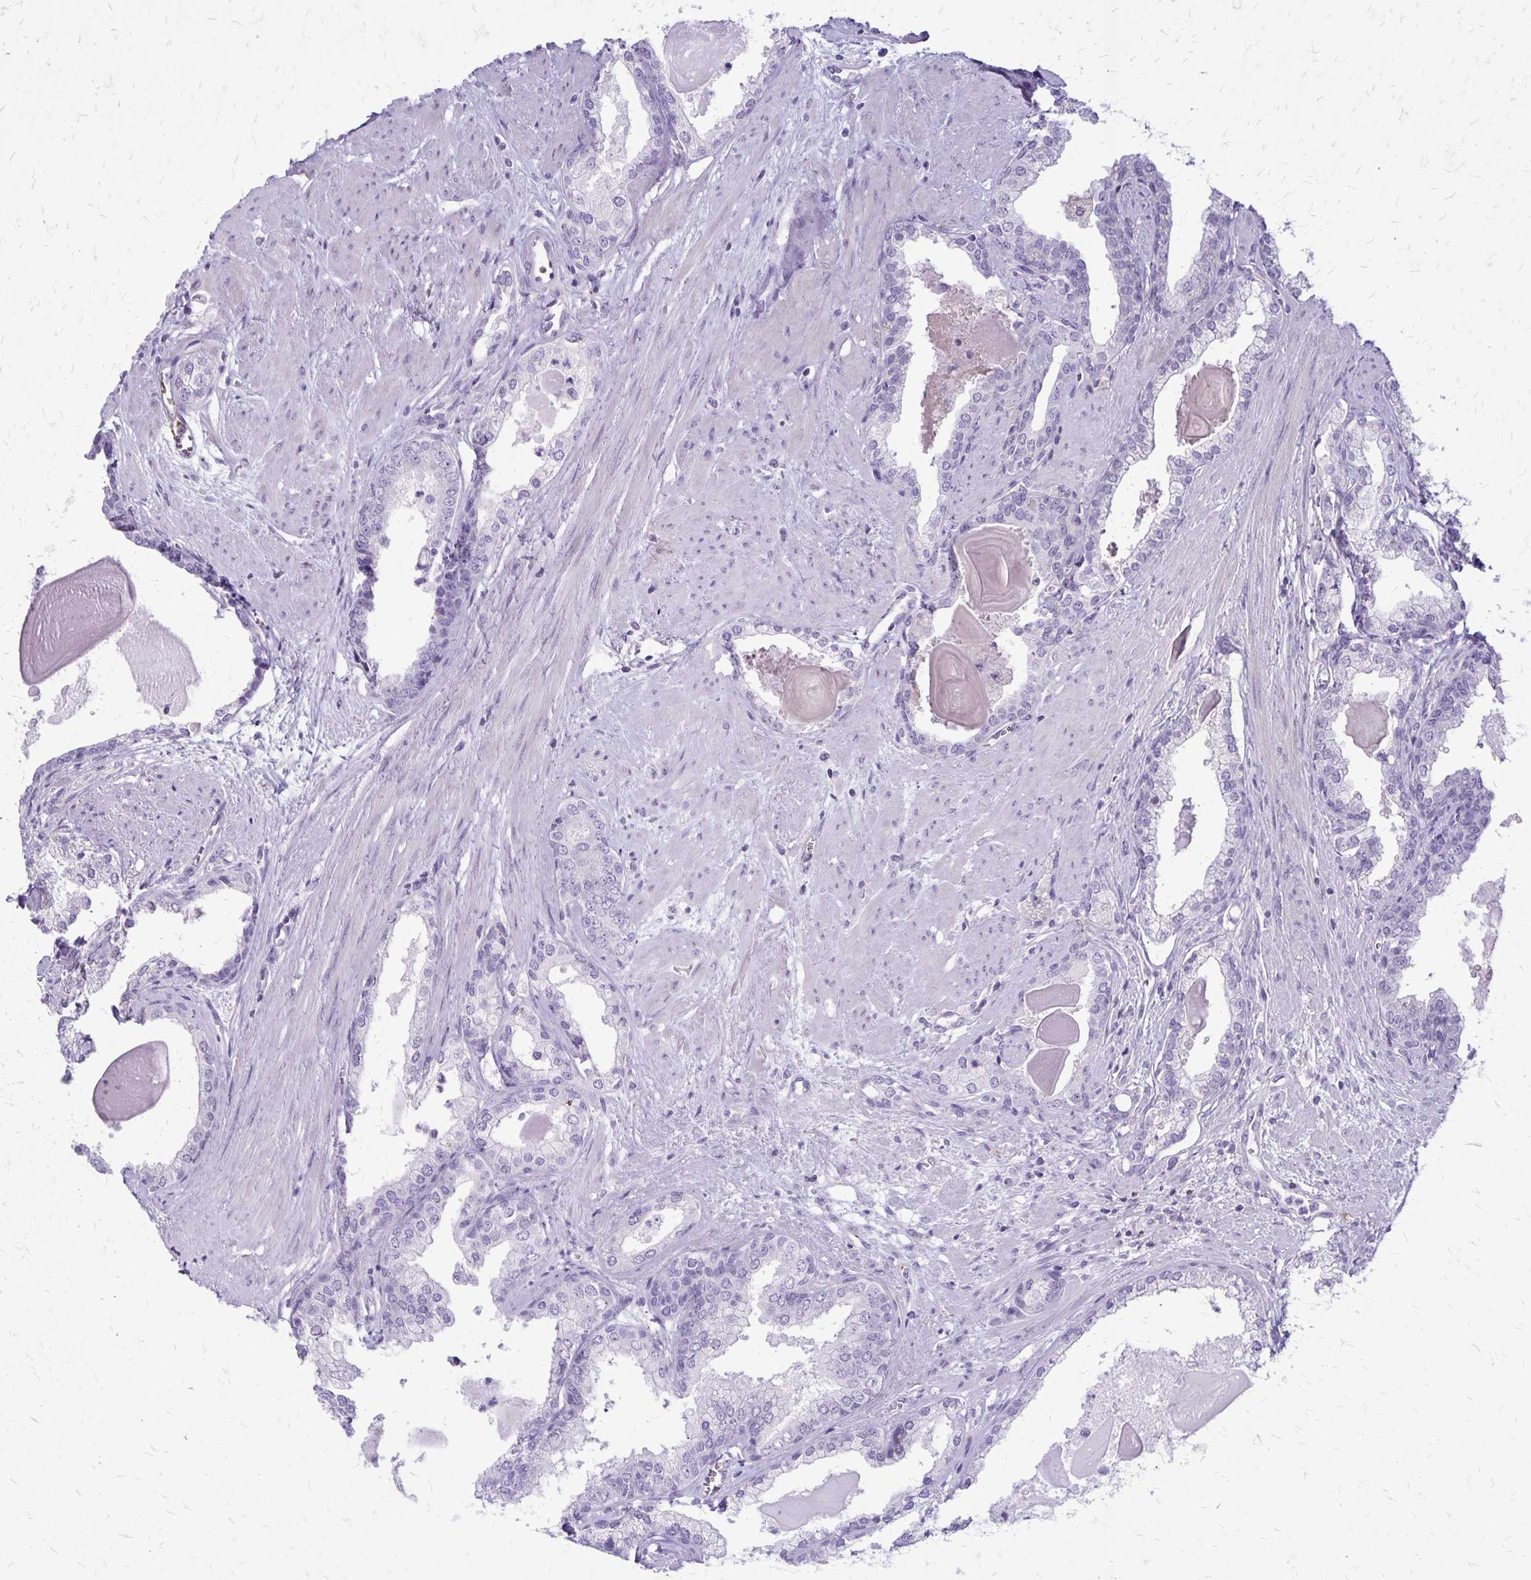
{"staining": {"intensity": "negative", "quantity": "none", "location": "none"}, "tissue": "prostate cancer", "cell_type": "Tumor cells", "image_type": "cancer", "snomed": [{"axis": "morphology", "description": "Adenocarcinoma, Low grade"}, {"axis": "topography", "description": "Prostate"}], "caption": "The histopathology image displays no significant positivity in tumor cells of prostate cancer (adenocarcinoma (low-grade)).", "gene": "GP9", "patient": {"sex": "male", "age": 64}}